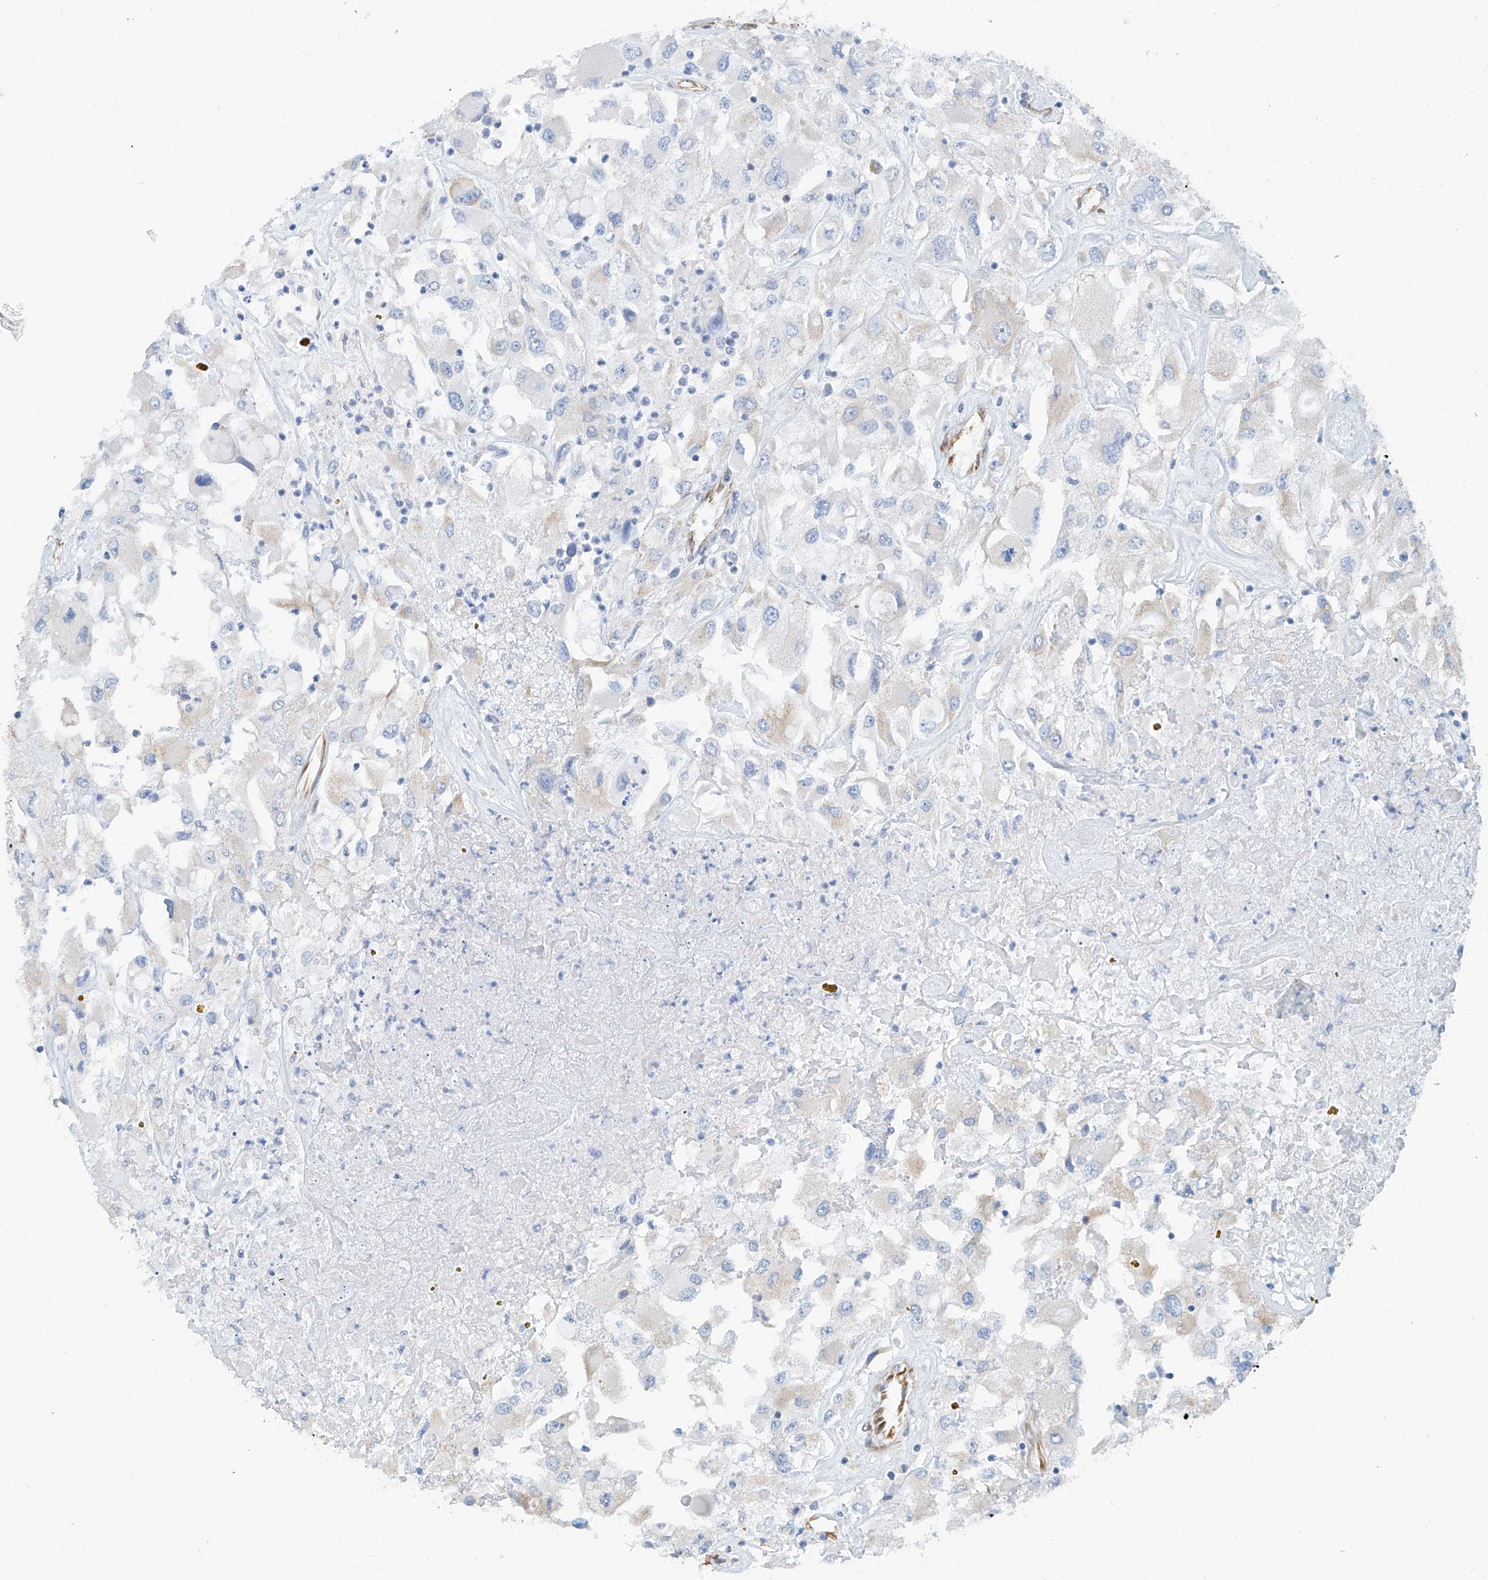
{"staining": {"intensity": "negative", "quantity": "none", "location": "none"}, "tissue": "renal cancer", "cell_type": "Tumor cells", "image_type": "cancer", "snomed": [{"axis": "morphology", "description": "Adenocarcinoma, NOS"}, {"axis": "topography", "description": "Kidney"}], "caption": "IHC histopathology image of renal cancer stained for a protein (brown), which demonstrates no positivity in tumor cells. (DAB (3,3'-diaminobenzidine) immunohistochemistry with hematoxylin counter stain).", "gene": "RCN2", "patient": {"sex": "female", "age": 52}}